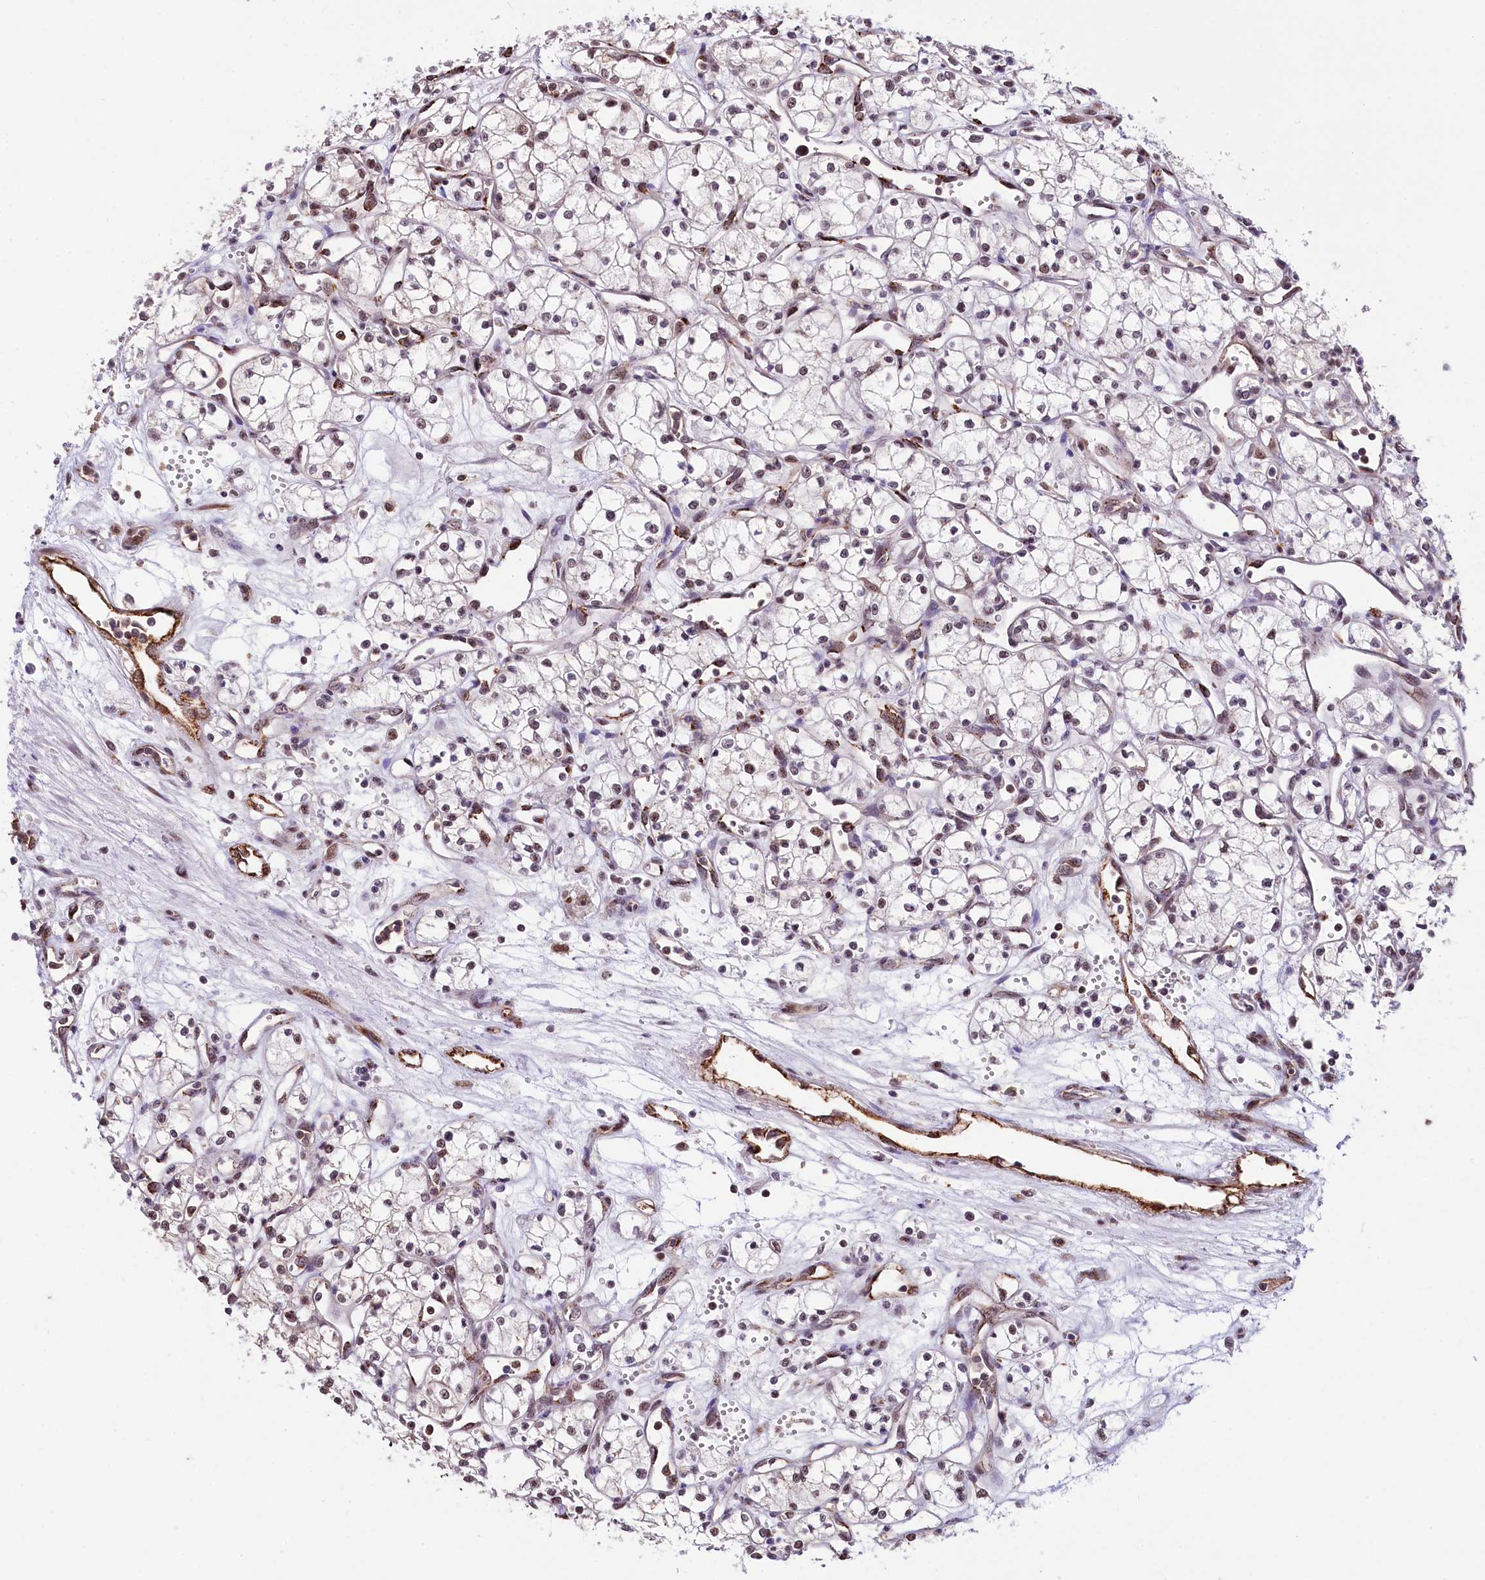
{"staining": {"intensity": "weak", "quantity": ">75%", "location": "nuclear"}, "tissue": "renal cancer", "cell_type": "Tumor cells", "image_type": "cancer", "snomed": [{"axis": "morphology", "description": "Adenocarcinoma, NOS"}, {"axis": "topography", "description": "Kidney"}], "caption": "High-power microscopy captured an IHC photomicrograph of adenocarcinoma (renal), revealing weak nuclear staining in about >75% of tumor cells. (DAB (3,3'-diaminobenzidine) IHC, brown staining for protein, blue staining for nuclei).", "gene": "MRPL54", "patient": {"sex": "male", "age": 59}}